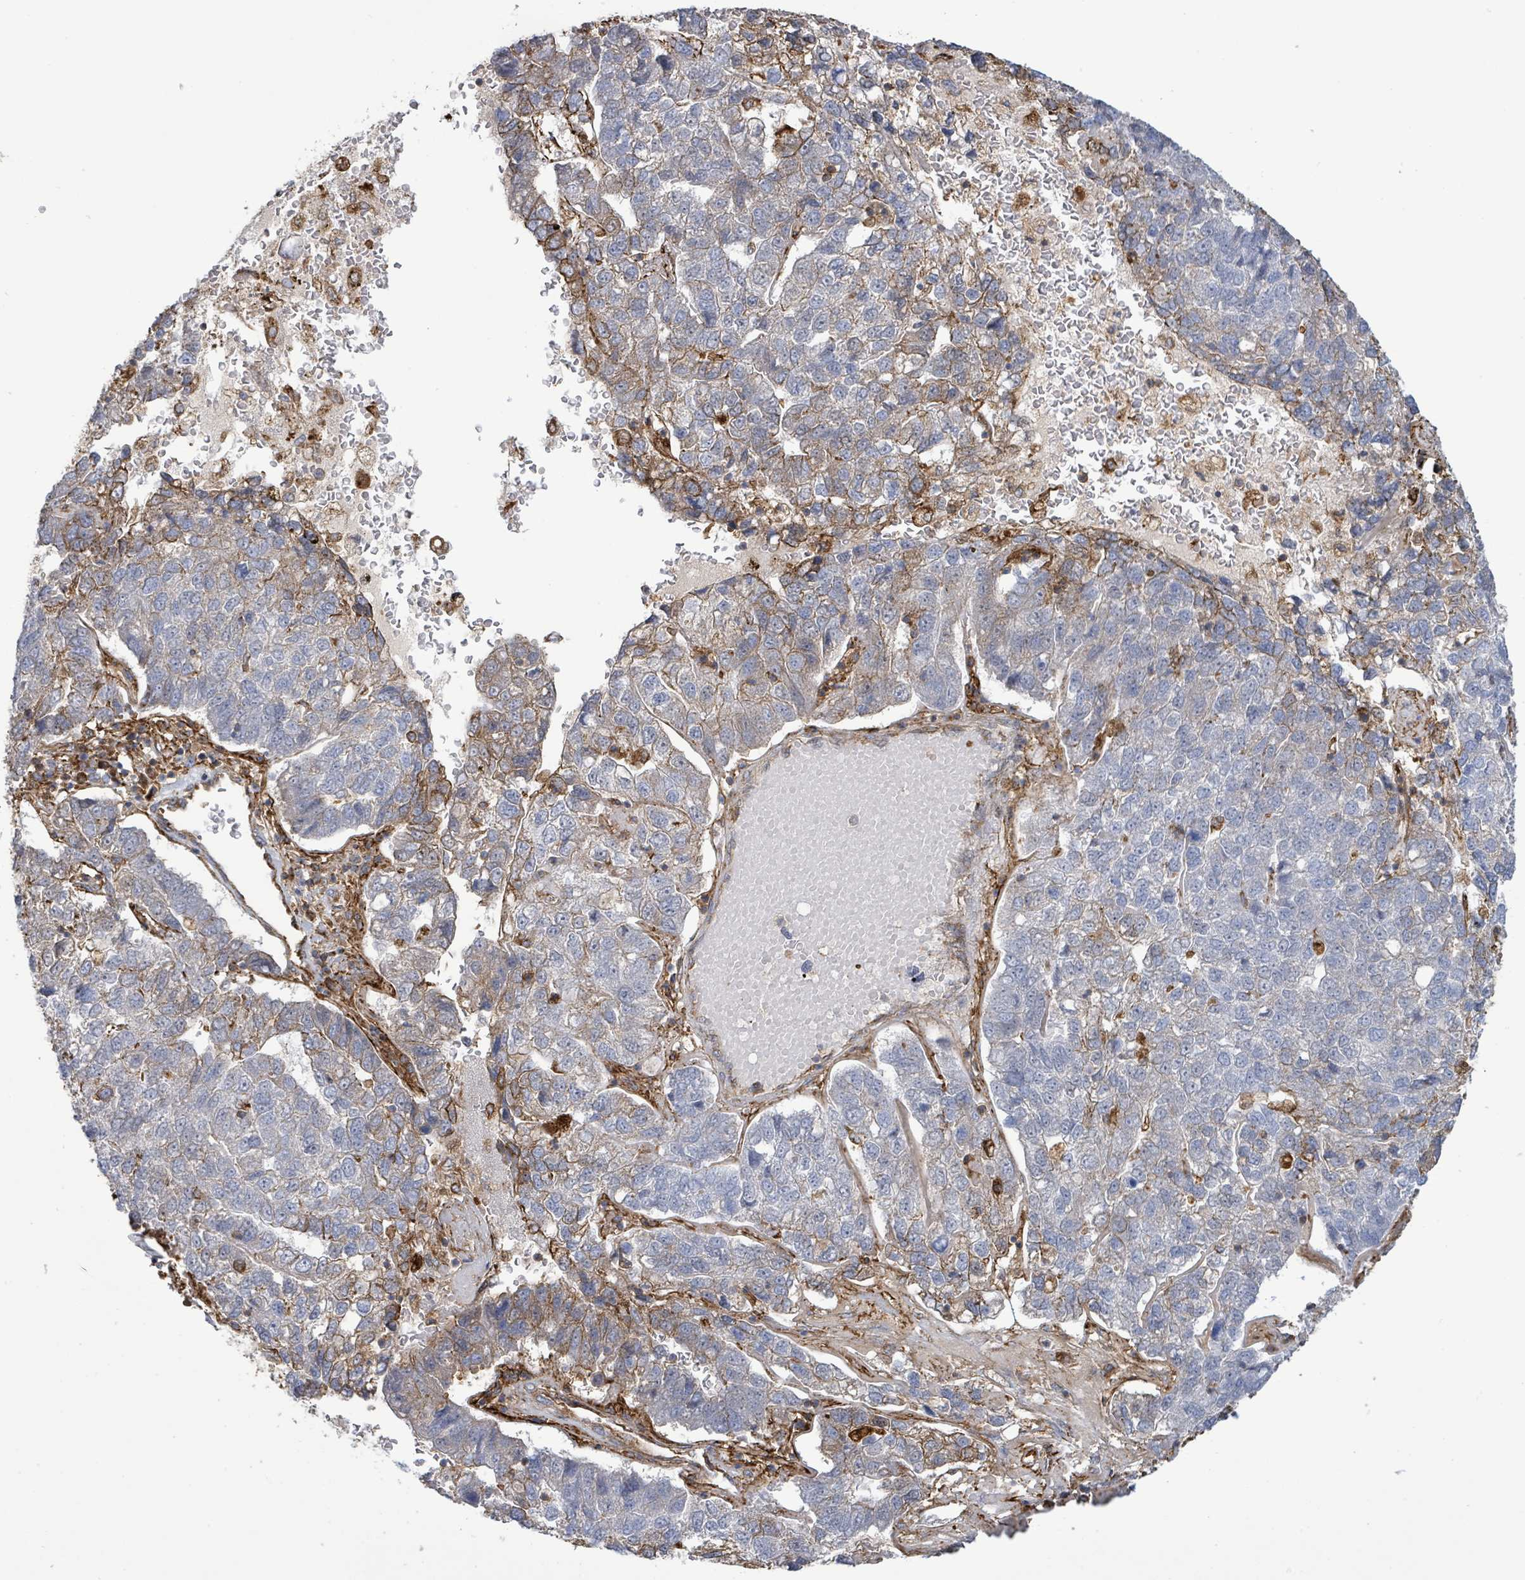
{"staining": {"intensity": "moderate", "quantity": "<25%", "location": "cytoplasmic/membranous"}, "tissue": "pancreatic cancer", "cell_type": "Tumor cells", "image_type": "cancer", "snomed": [{"axis": "morphology", "description": "Adenocarcinoma, NOS"}, {"axis": "topography", "description": "Pancreas"}], "caption": "Protein expression by IHC demonstrates moderate cytoplasmic/membranous positivity in approximately <25% of tumor cells in pancreatic cancer. The protein is shown in brown color, while the nuclei are stained blue.", "gene": "EGFL7", "patient": {"sex": "female", "age": 61}}